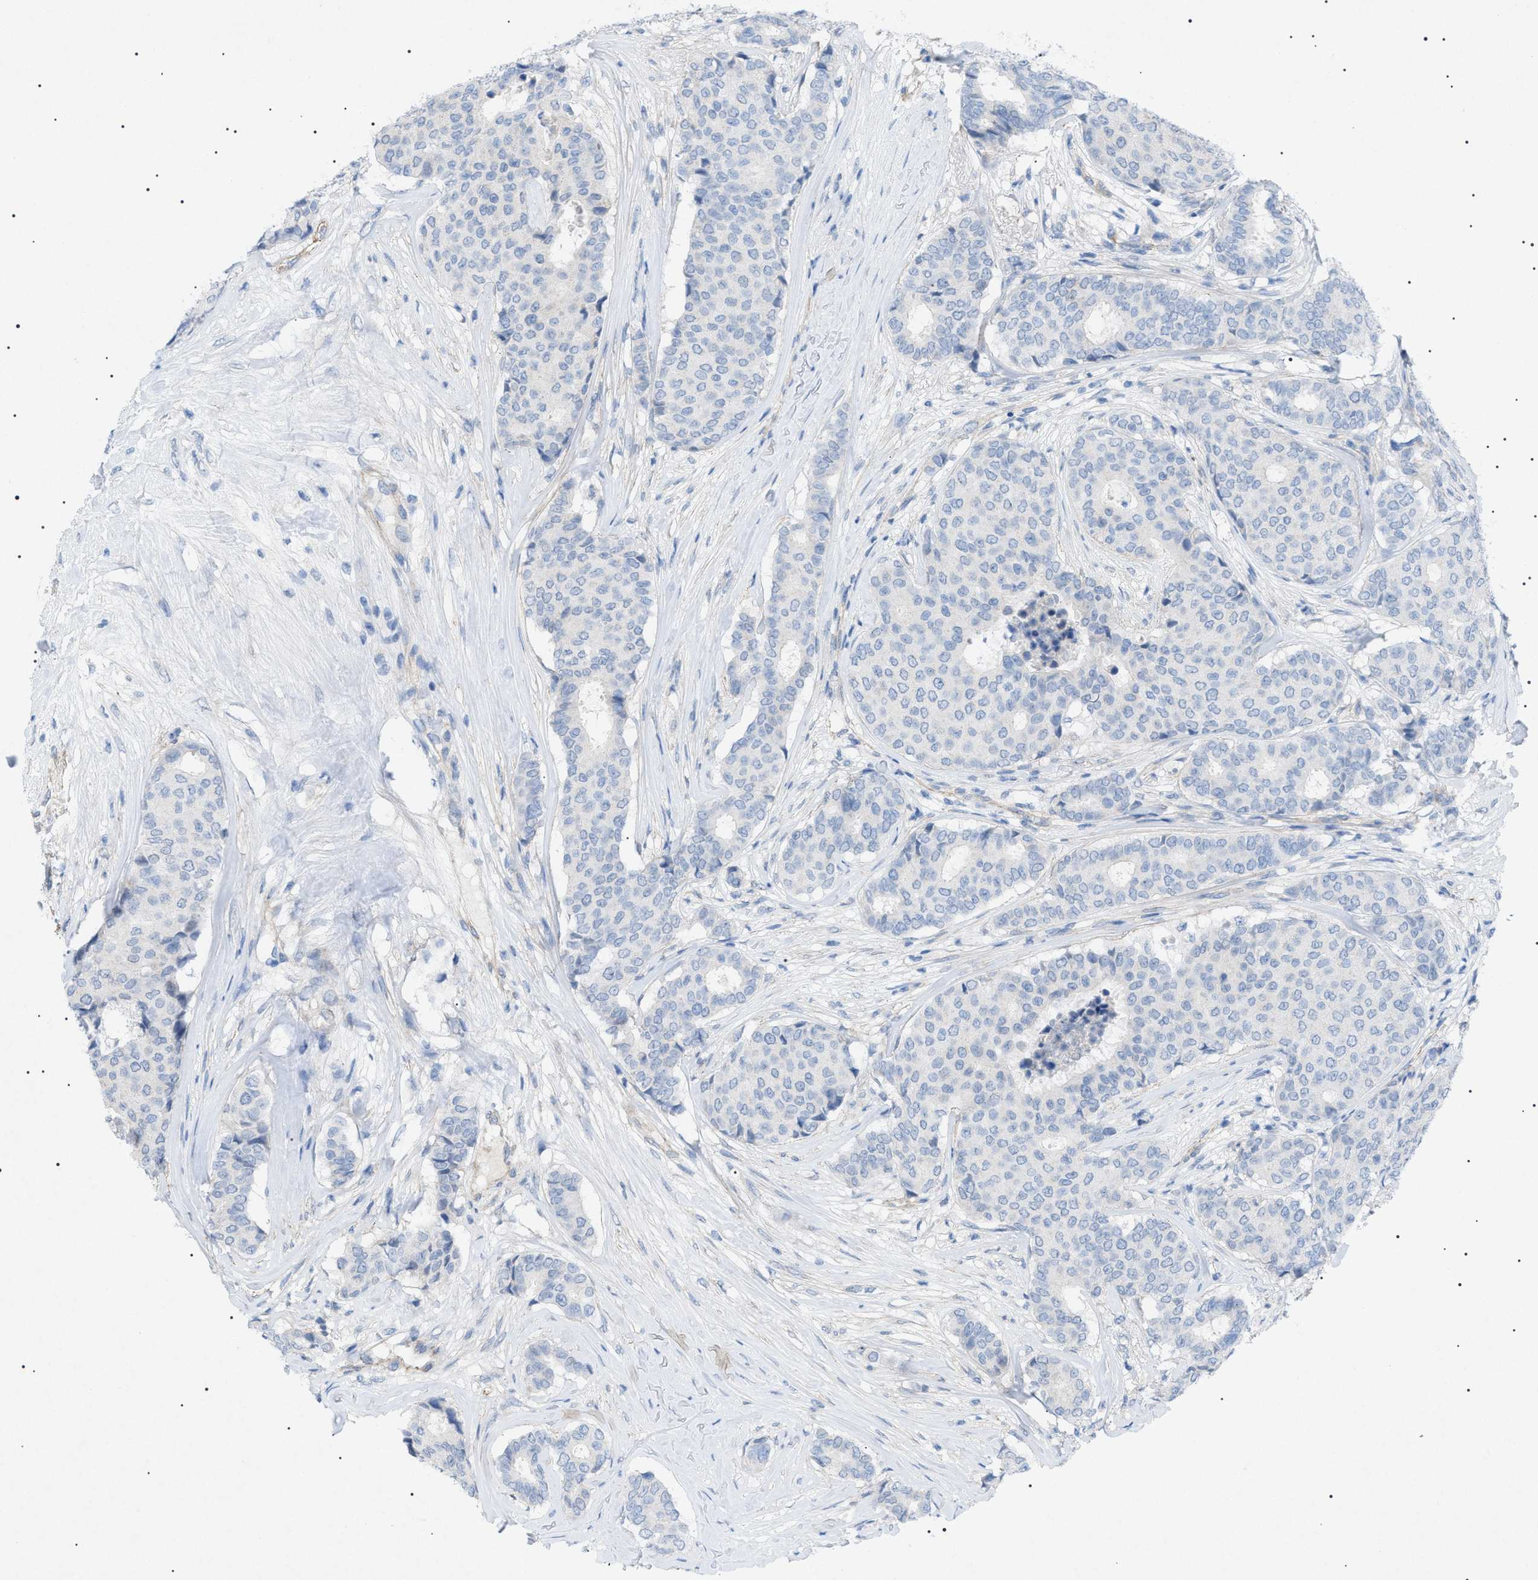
{"staining": {"intensity": "negative", "quantity": "none", "location": "none"}, "tissue": "breast cancer", "cell_type": "Tumor cells", "image_type": "cancer", "snomed": [{"axis": "morphology", "description": "Duct carcinoma"}, {"axis": "topography", "description": "Breast"}], "caption": "Immunohistochemistry (IHC) photomicrograph of human infiltrating ductal carcinoma (breast) stained for a protein (brown), which exhibits no staining in tumor cells. (IHC, brightfield microscopy, high magnification).", "gene": "ADAMTS1", "patient": {"sex": "female", "age": 75}}